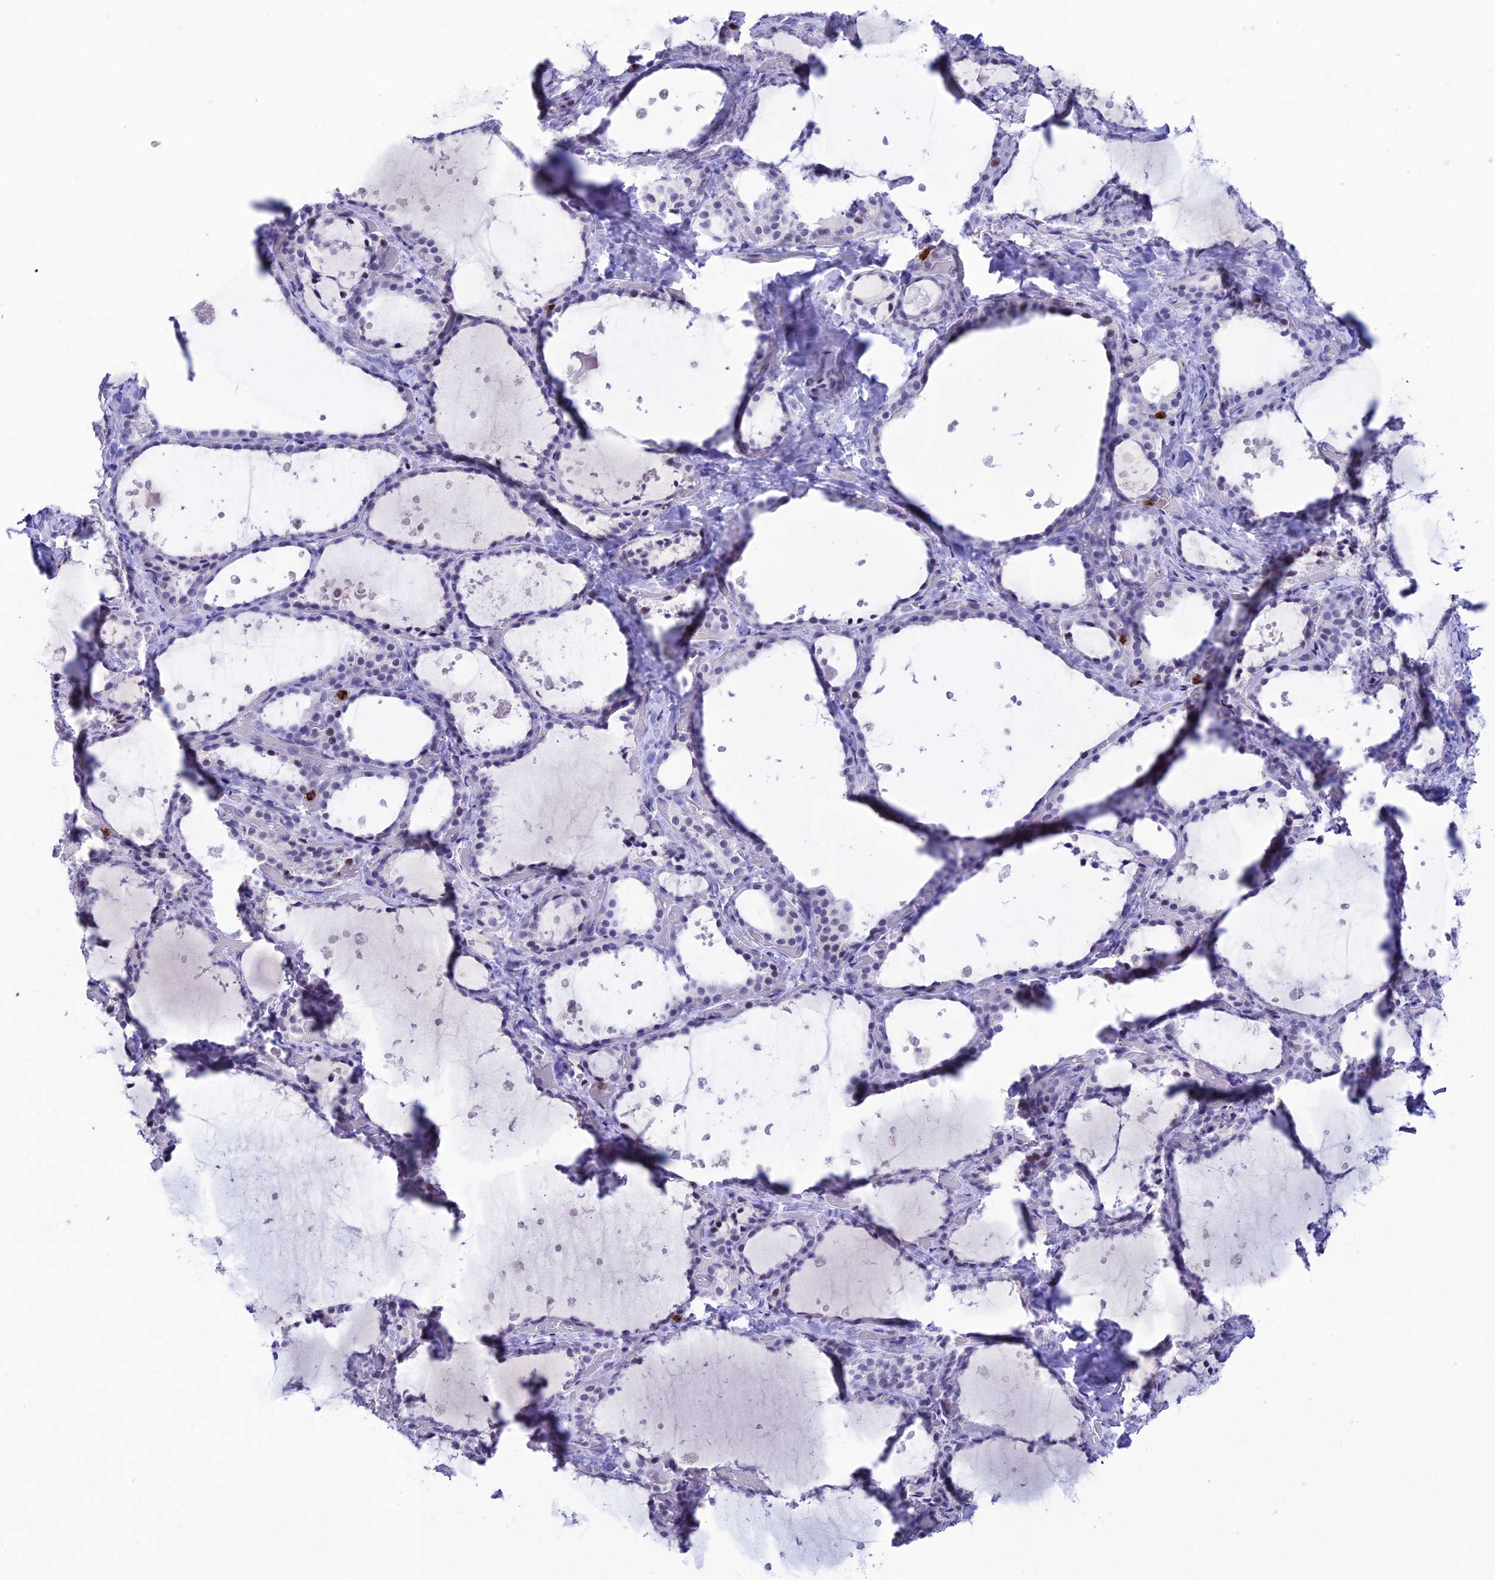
{"staining": {"intensity": "moderate", "quantity": "<25%", "location": "nuclear"}, "tissue": "thyroid gland", "cell_type": "Glandular cells", "image_type": "normal", "snomed": [{"axis": "morphology", "description": "Normal tissue, NOS"}, {"axis": "topography", "description": "Thyroid gland"}], "caption": "High-magnification brightfield microscopy of unremarkable thyroid gland stained with DAB (3,3'-diaminobenzidine) (brown) and counterstained with hematoxylin (blue). glandular cells exhibit moderate nuclear staining is seen in approximately<25% of cells. (DAB (3,3'-diaminobenzidine) IHC, brown staining for protein, blue staining for nuclei).", "gene": "MFSD2B", "patient": {"sex": "female", "age": 44}}